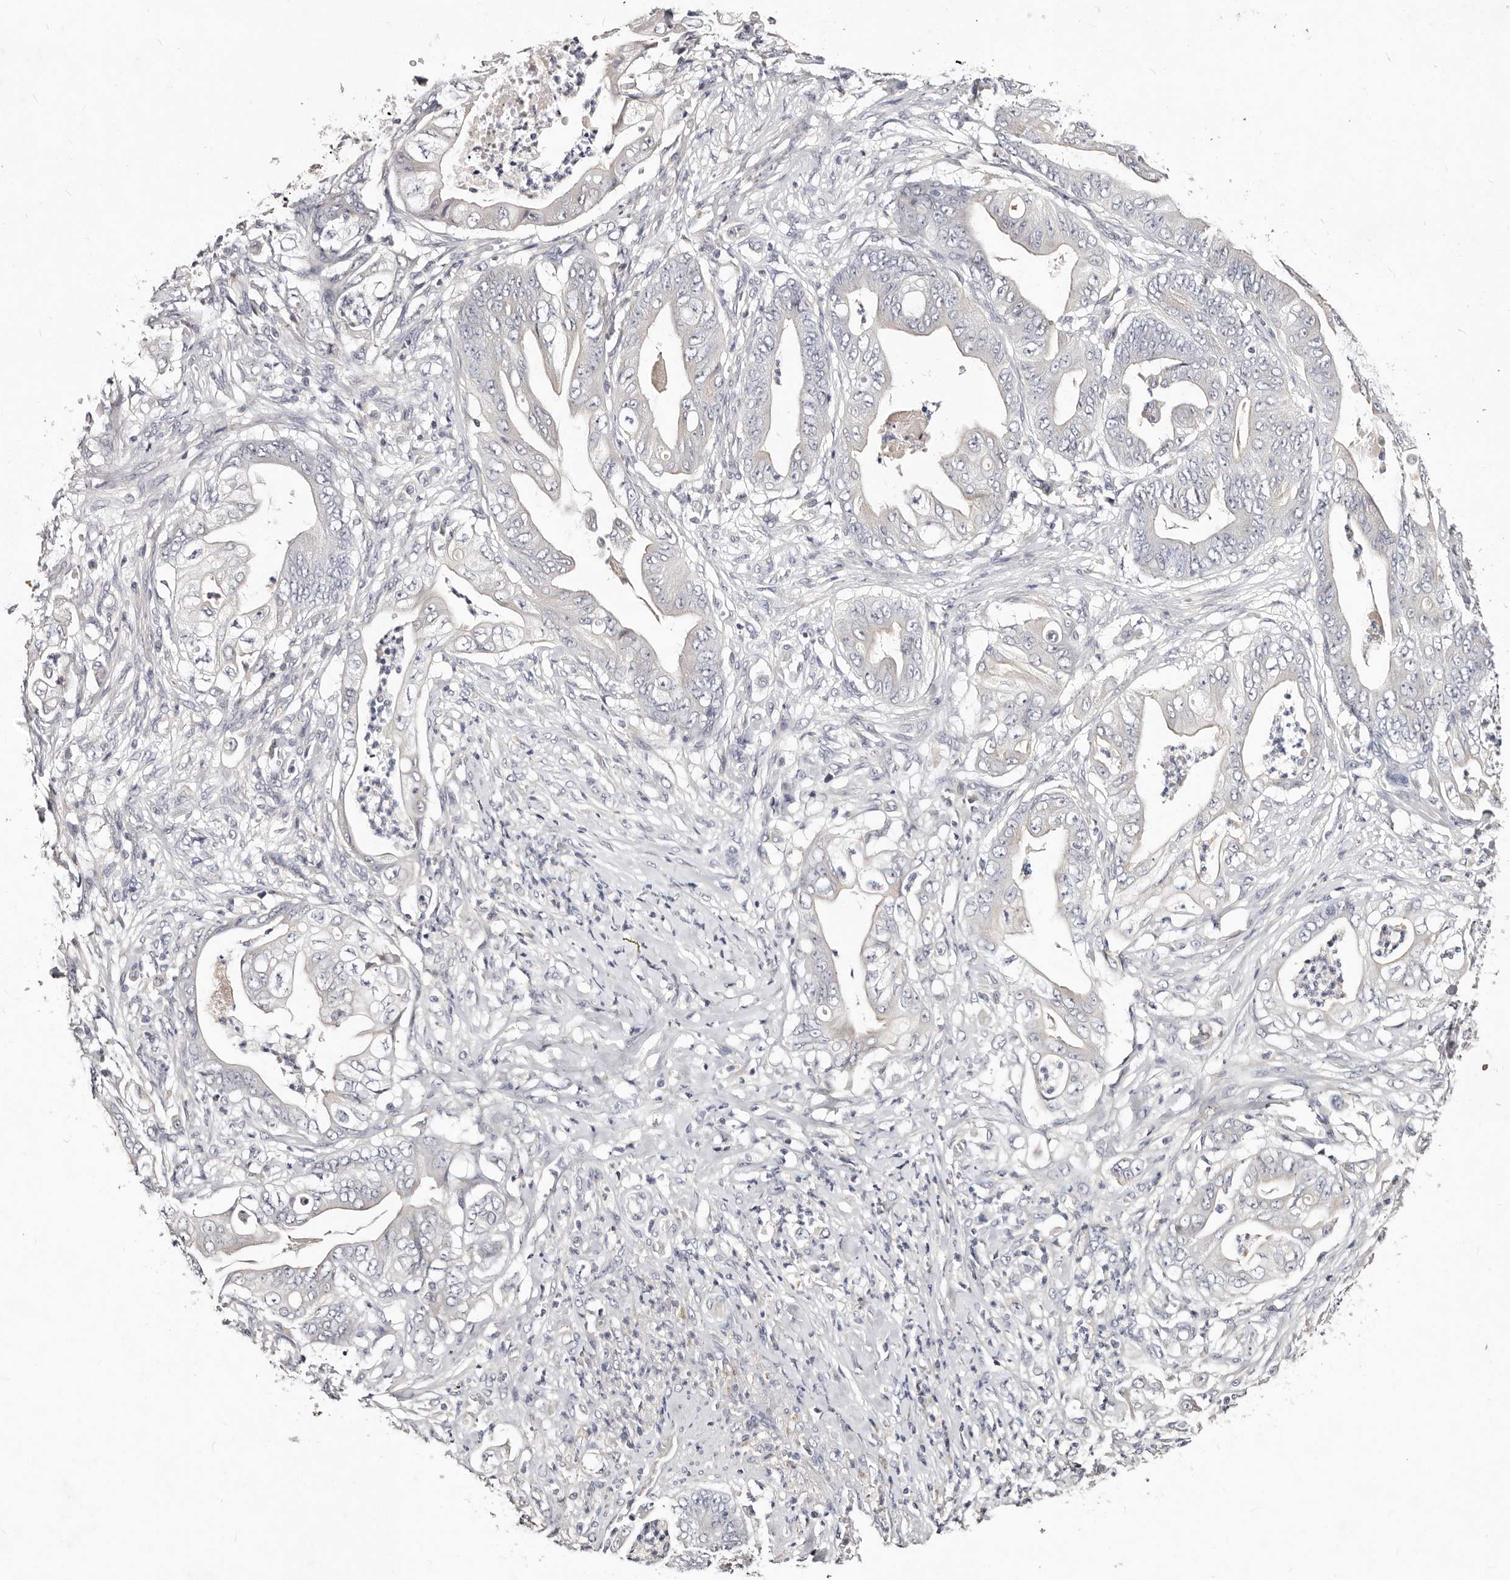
{"staining": {"intensity": "negative", "quantity": "none", "location": "none"}, "tissue": "stomach cancer", "cell_type": "Tumor cells", "image_type": "cancer", "snomed": [{"axis": "morphology", "description": "Adenocarcinoma, NOS"}, {"axis": "topography", "description": "Stomach"}], "caption": "This histopathology image is of adenocarcinoma (stomach) stained with immunohistochemistry (IHC) to label a protein in brown with the nuclei are counter-stained blue. There is no staining in tumor cells.", "gene": "MRPS33", "patient": {"sex": "female", "age": 73}}